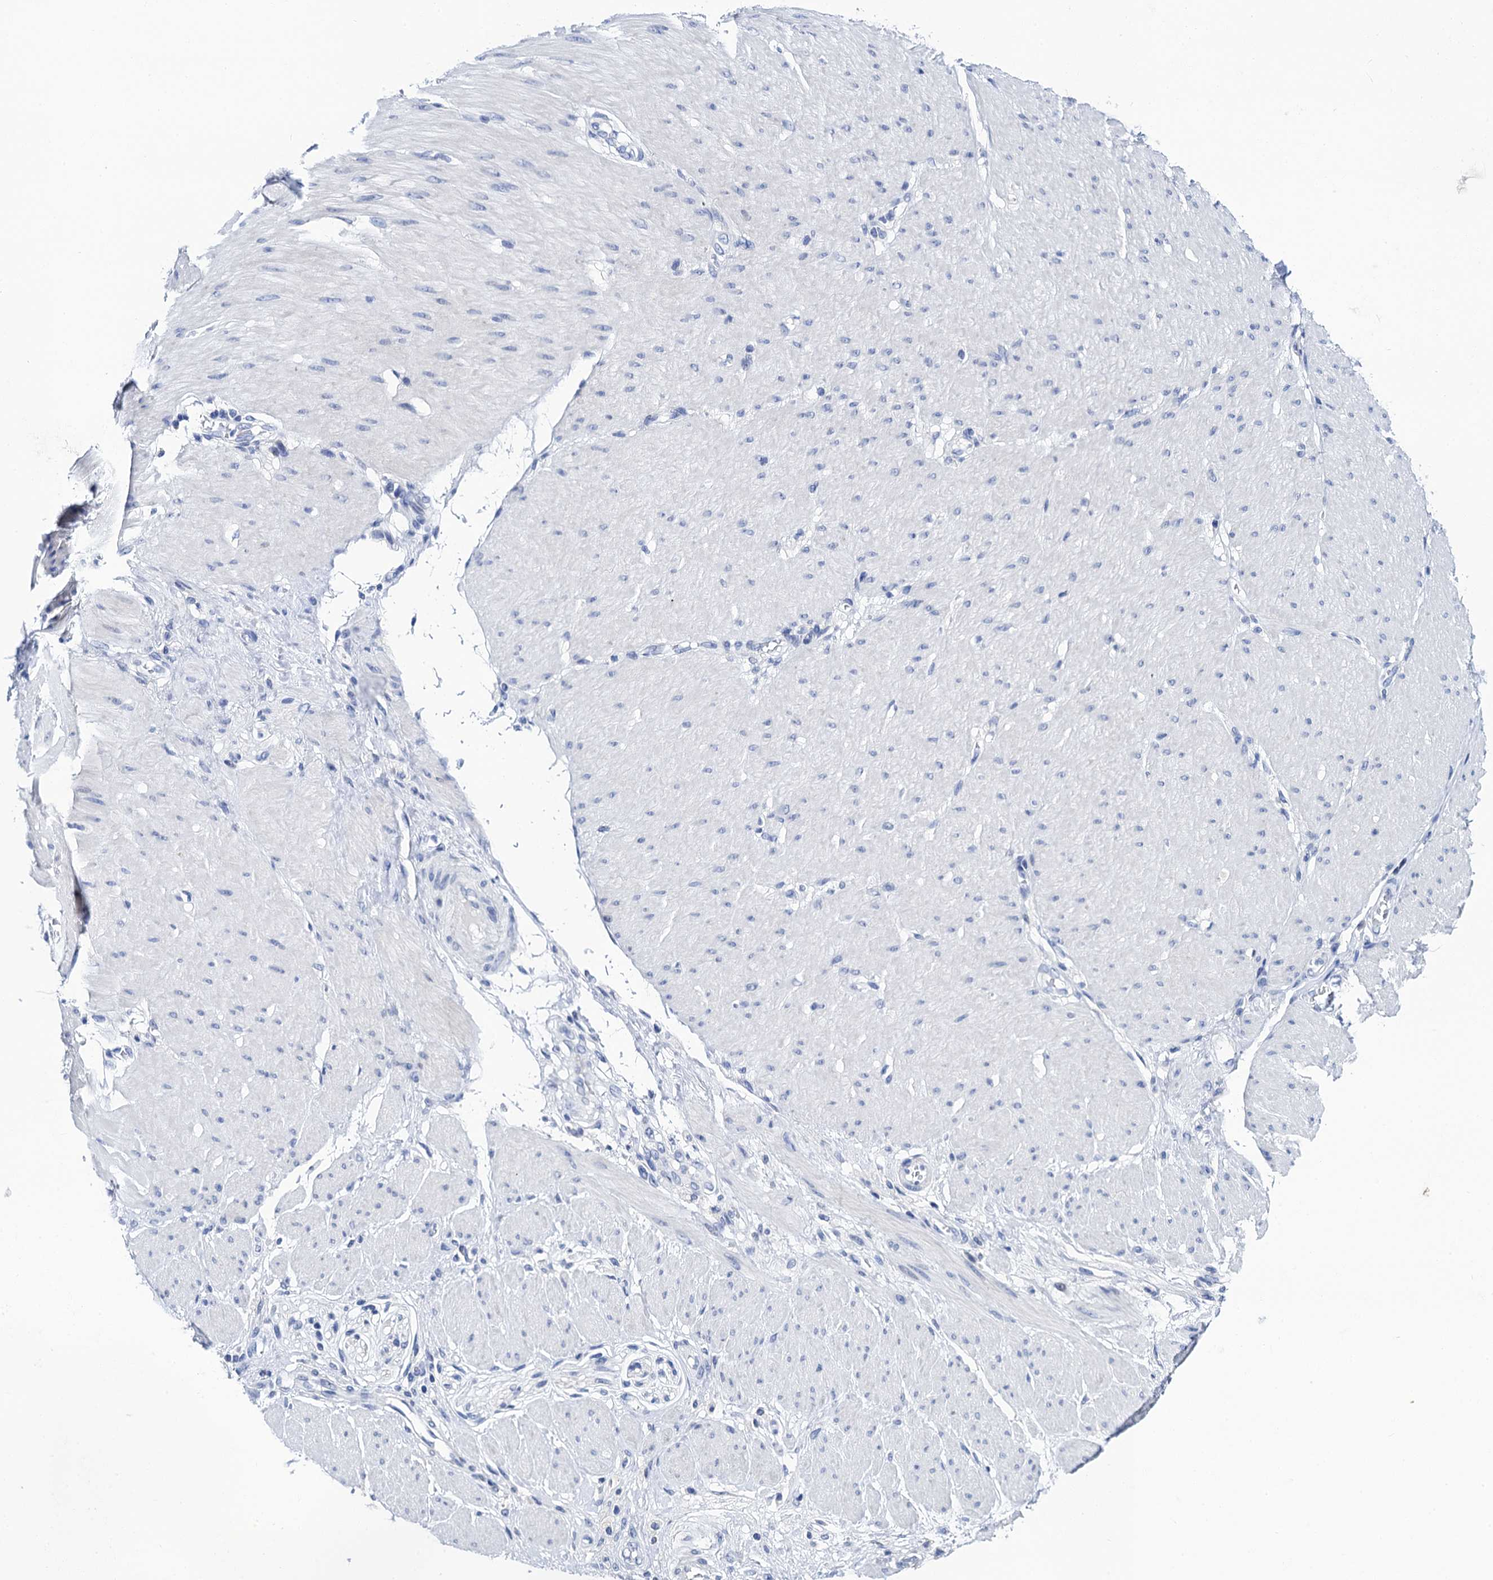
{"staining": {"intensity": "negative", "quantity": "none", "location": "none"}, "tissue": "stomach cancer", "cell_type": "Tumor cells", "image_type": "cancer", "snomed": [{"axis": "morphology", "description": "Normal tissue, NOS"}, {"axis": "morphology", "description": "Adenocarcinoma, NOS"}, {"axis": "topography", "description": "Stomach, upper"}, {"axis": "topography", "description": "Stomach"}], "caption": "DAB immunohistochemical staining of adenocarcinoma (stomach) displays no significant staining in tumor cells.", "gene": "LYPD3", "patient": {"sex": "female", "age": 65}}